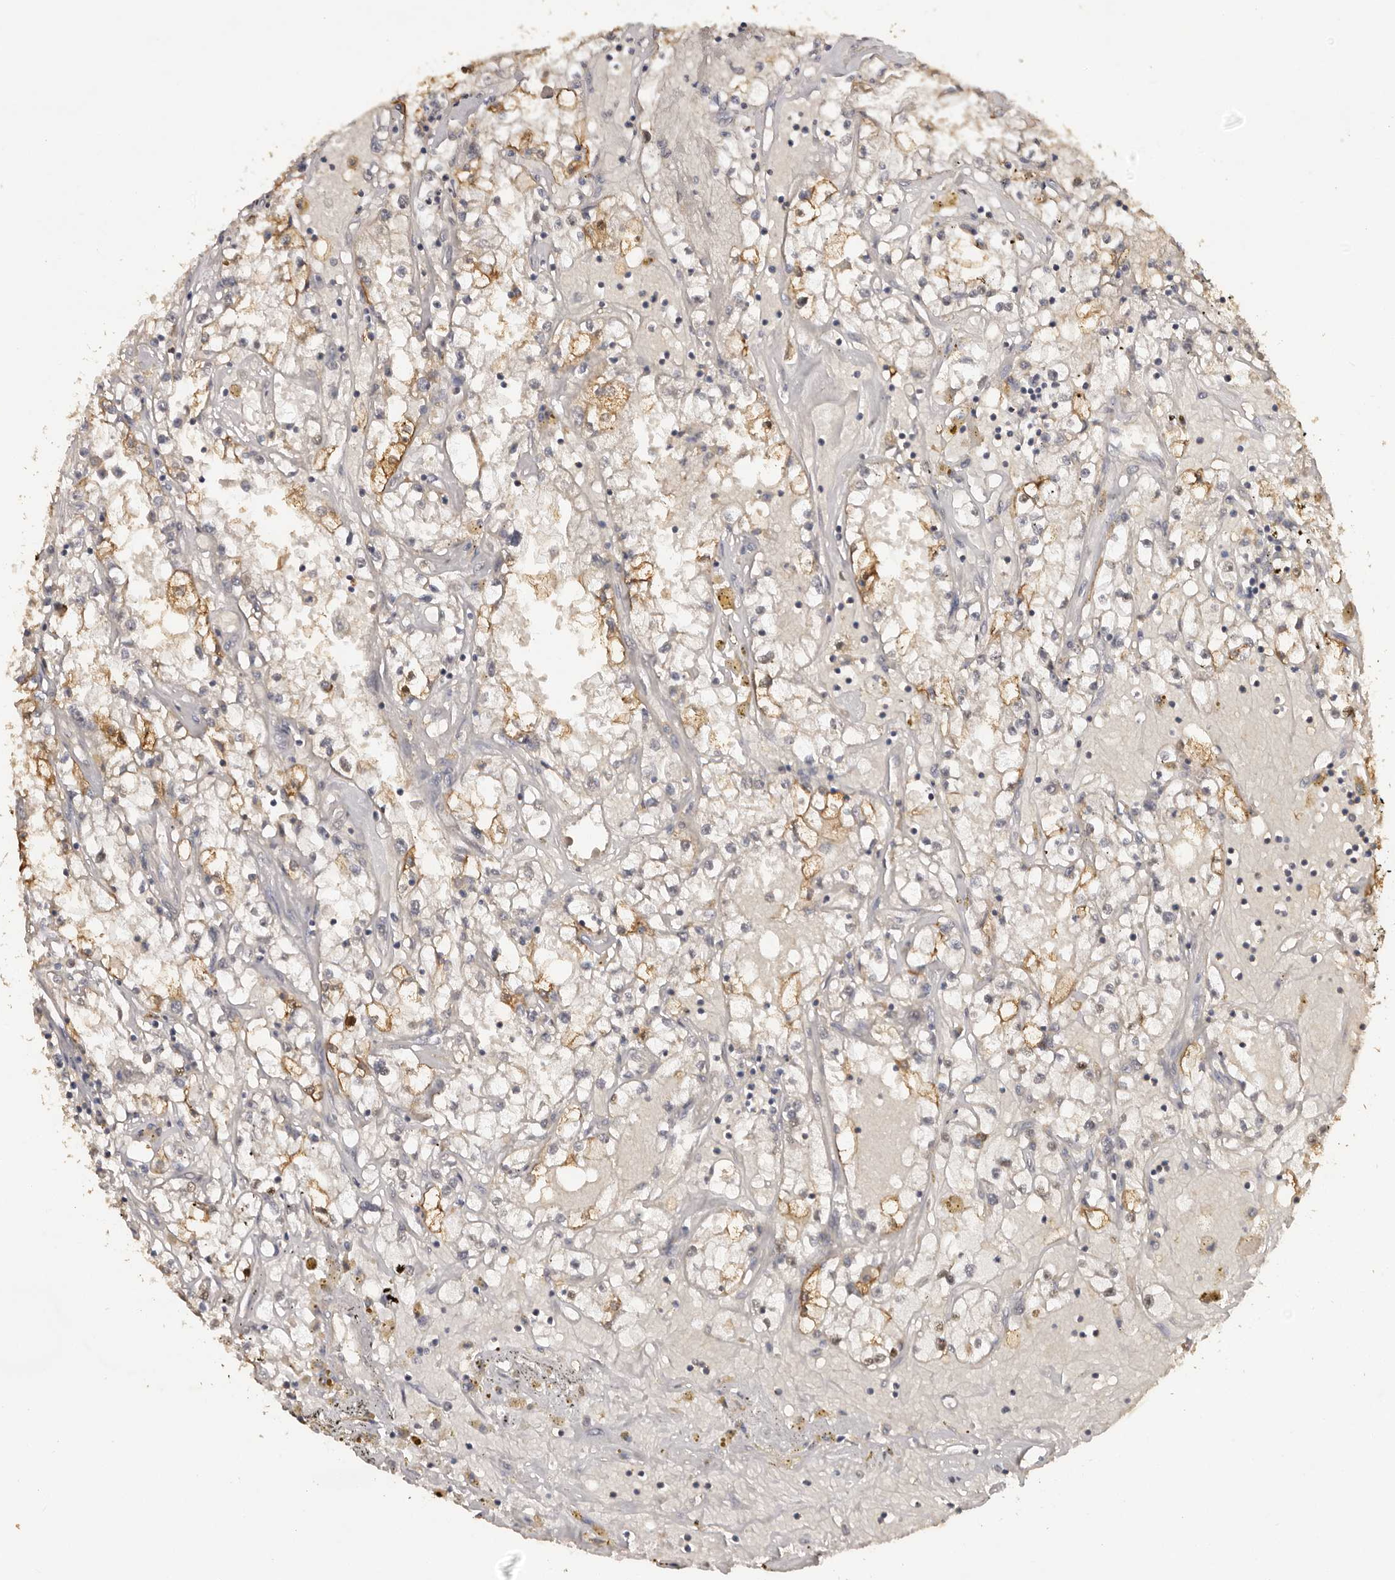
{"staining": {"intensity": "moderate", "quantity": "25%-75%", "location": "cytoplasmic/membranous"}, "tissue": "renal cancer", "cell_type": "Tumor cells", "image_type": "cancer", "snomed": [{"axis": "morphology", "description": "Adenocarcinoma, NOS"}, {"axis": "topography", "description": "Kidney"}], "caption": "A histopathology image of human renal cancer stained for a protein reveals moderate cytoplasmic/membranous brown staining in tumor cells. (DAB IHC with brightfield microscopy, high magnification).", "gene": "KIF2B", "patient": {"sex": "male", "age": 56}}